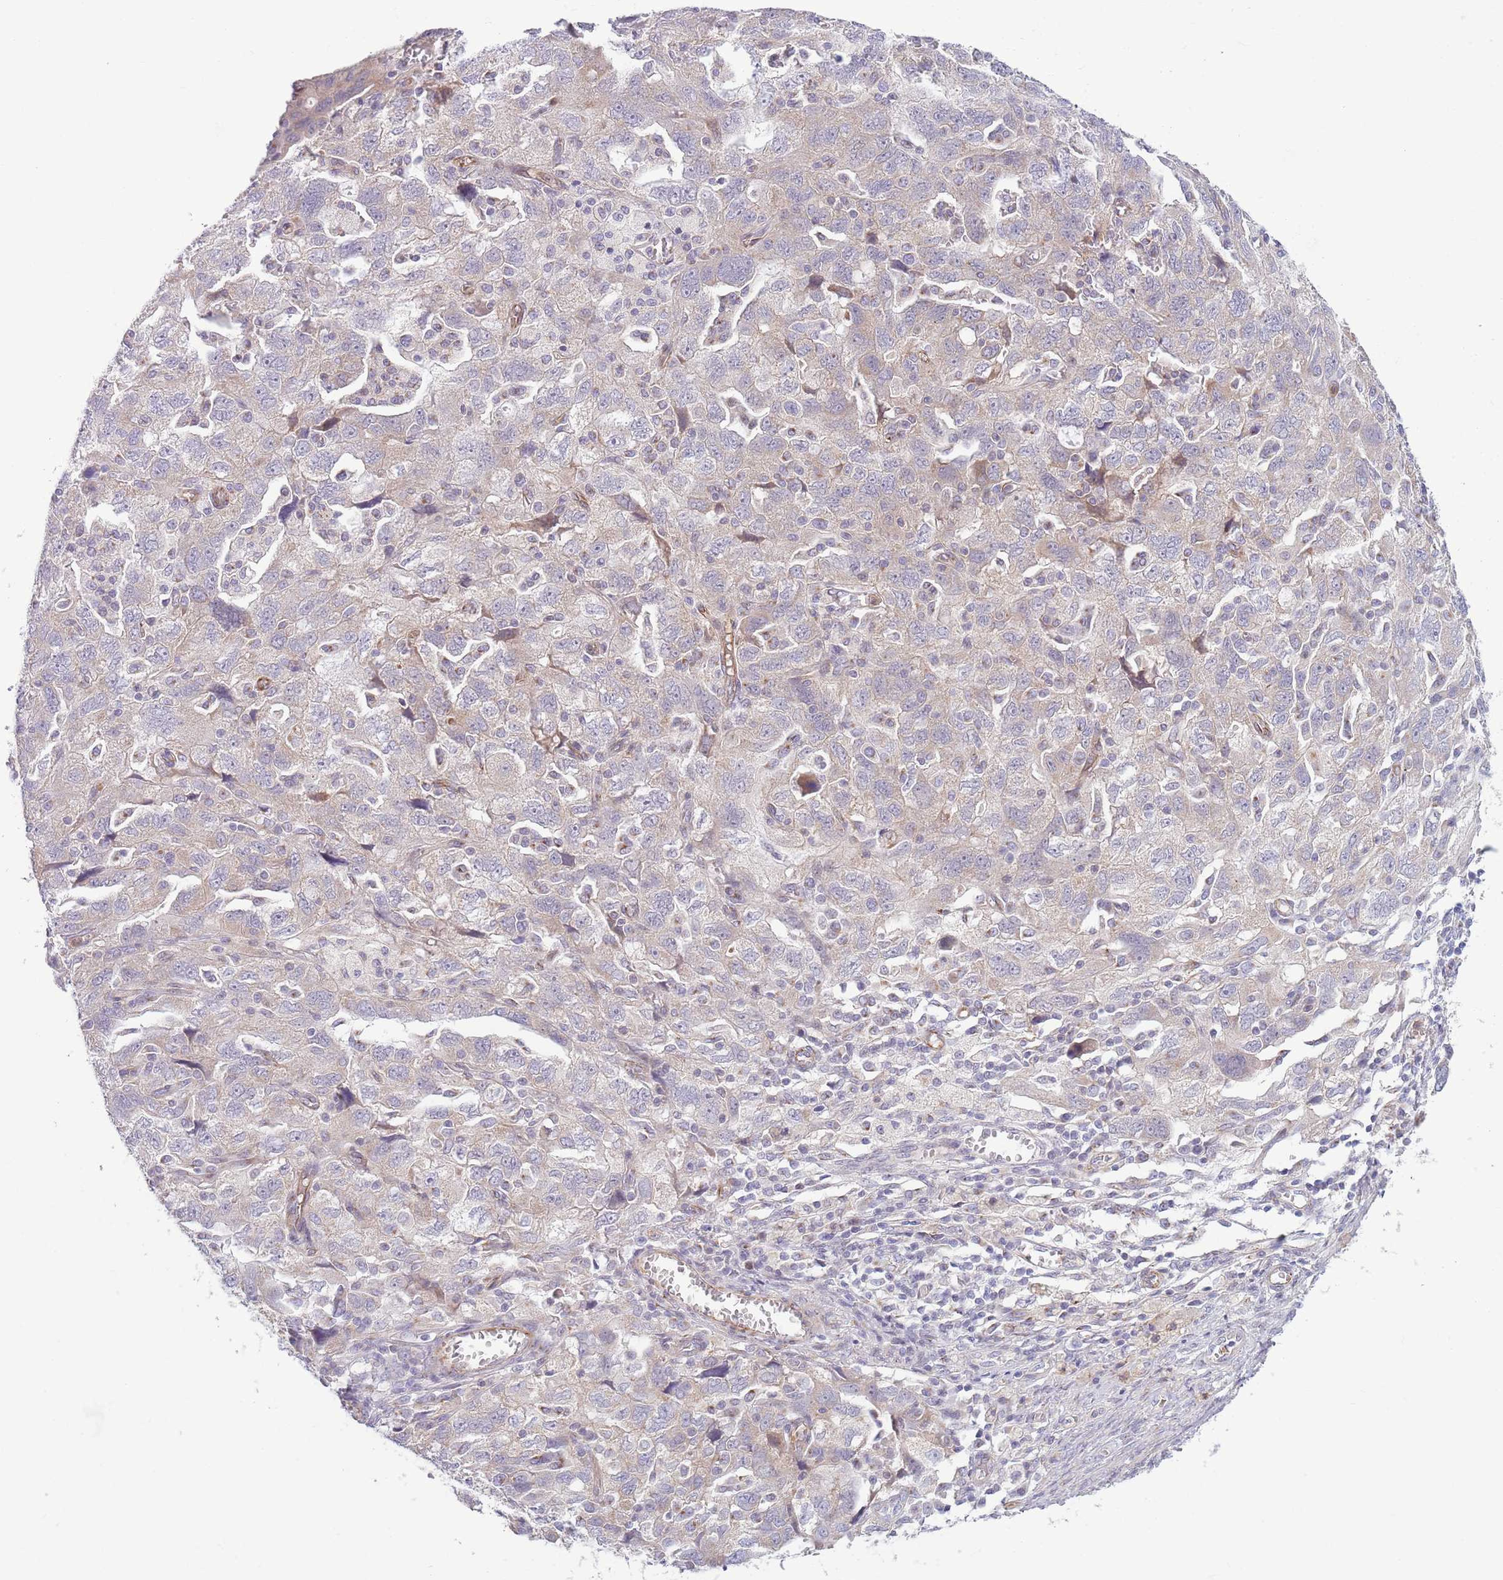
{"staining": {"intensity": "negative", "quantity": "none", "location": "none"}, "tissue": "ovarian cancer", "cell_type": "Tumor cells", "image_type": "cancer", "snomed": [{"axis": "morphology", "description": "Carcinoma, NOS"}, {"axis": "morphology", "description": "Cystadenocarcinoma, serous, NOS"}, {"axis": "topography", "description": "Ovary"}], "caption": "Ovarian carcinoma stained for a protein using immunohistochemistry (IHC) demonstrates no positivity tumor cells.", "gene": "C20orf96", "patient": {"sex": "female", "age": 69}}